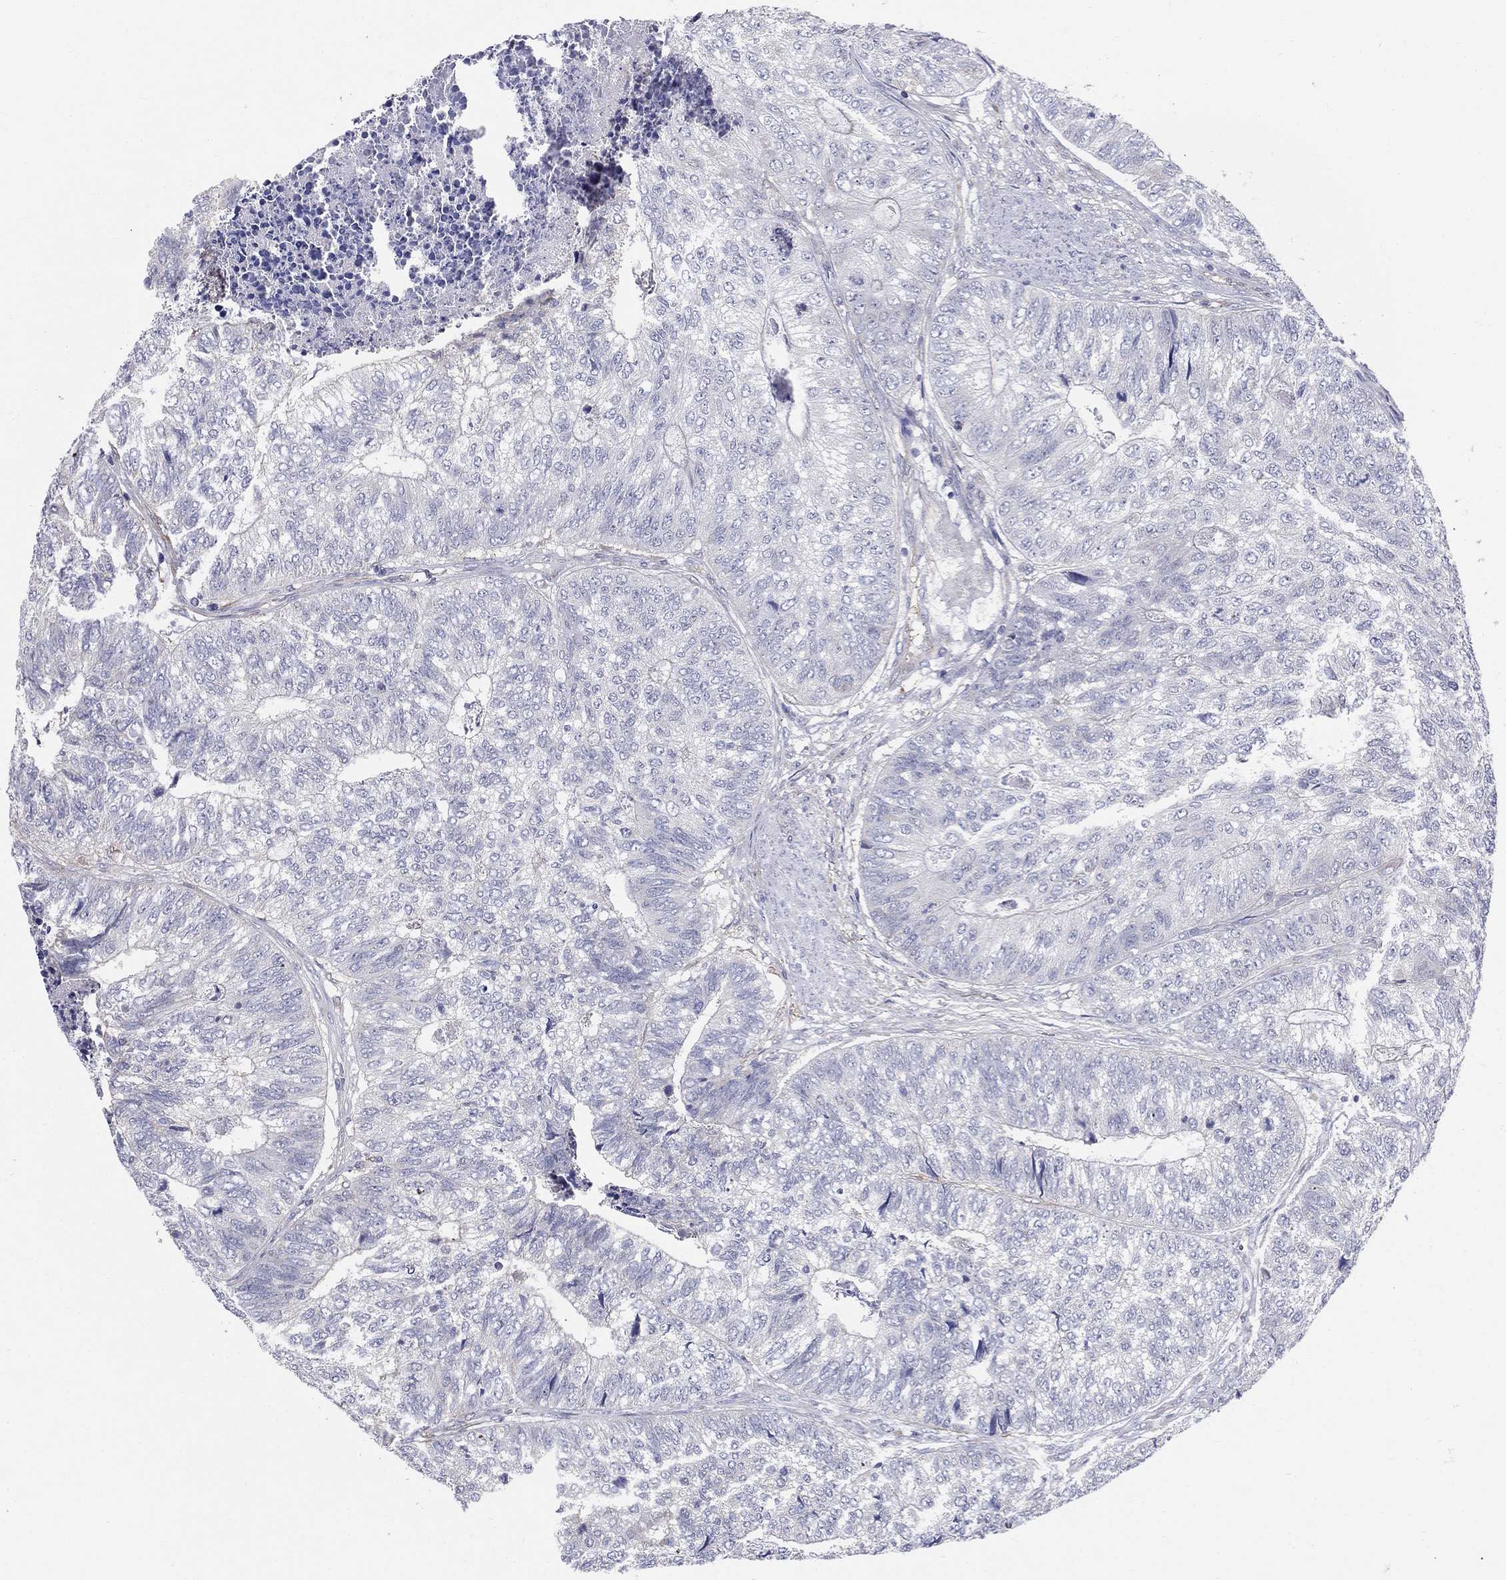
{"staining": {"intensity": "negative", "quantity": "none", "location": "none"}, "tissue": "colorectal cancer", "cell_type": "Tumor cells", "image_type": "cancer", "snomed": [{"axis": "morphology", "description": "Adenocarcinoma, NOS"}, {"axis": "topography", "description": "Colon"}], "caption": "IHC micrograph of human colorectal cancer (adenocarcinoma) stained for a protein (brown), which exhibits no expression in tumor cells. (Brightfield microscopy of DAB immunohistochemistry (IHC) at high magnification).", "gene": "EMP2", "patient": {"sex": "female", "age": 67}}